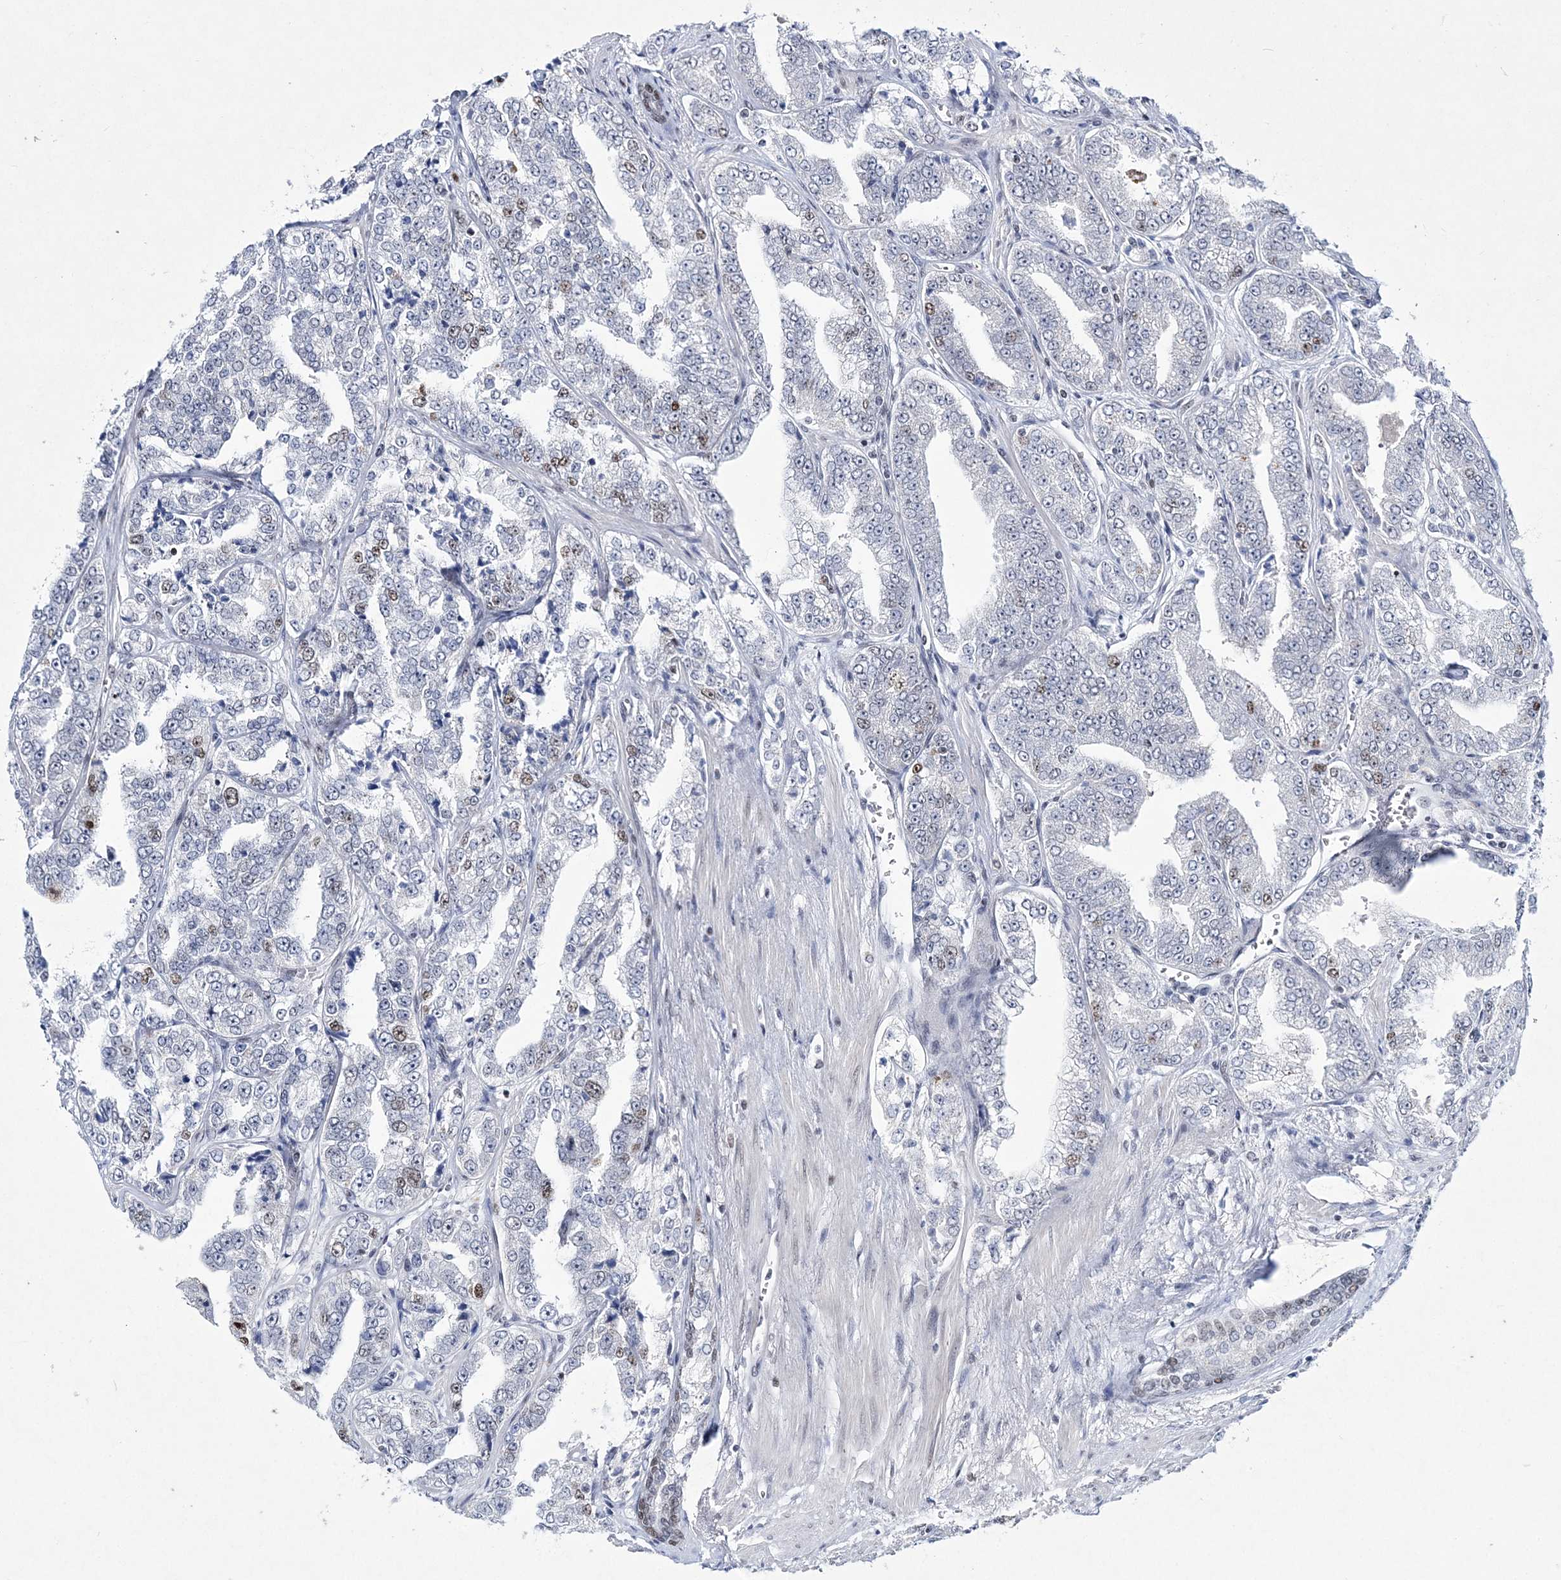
{"staining": {"intensity": "moderate", "quantity": "<25%", "location": "nuclear"}, "tissue": "prostate cancer", "cell_type": "Tumor cells", "image_type": "cancer", "snomed": [{"axis": "morphology", "description": "Adenocarcinoma, High grade"}, {"axis": "topography", "description": "Prostate"}], "caption": "IHC histopathology image of prostate cancer (high-grade adenocarcinoma) stained for a protein (brown), which reveals low levels of moderate nuclear staining in about <25% of tumor cells.", "gene": "LRRFIP2", "patient": {"sex": "male", "age": 71}}